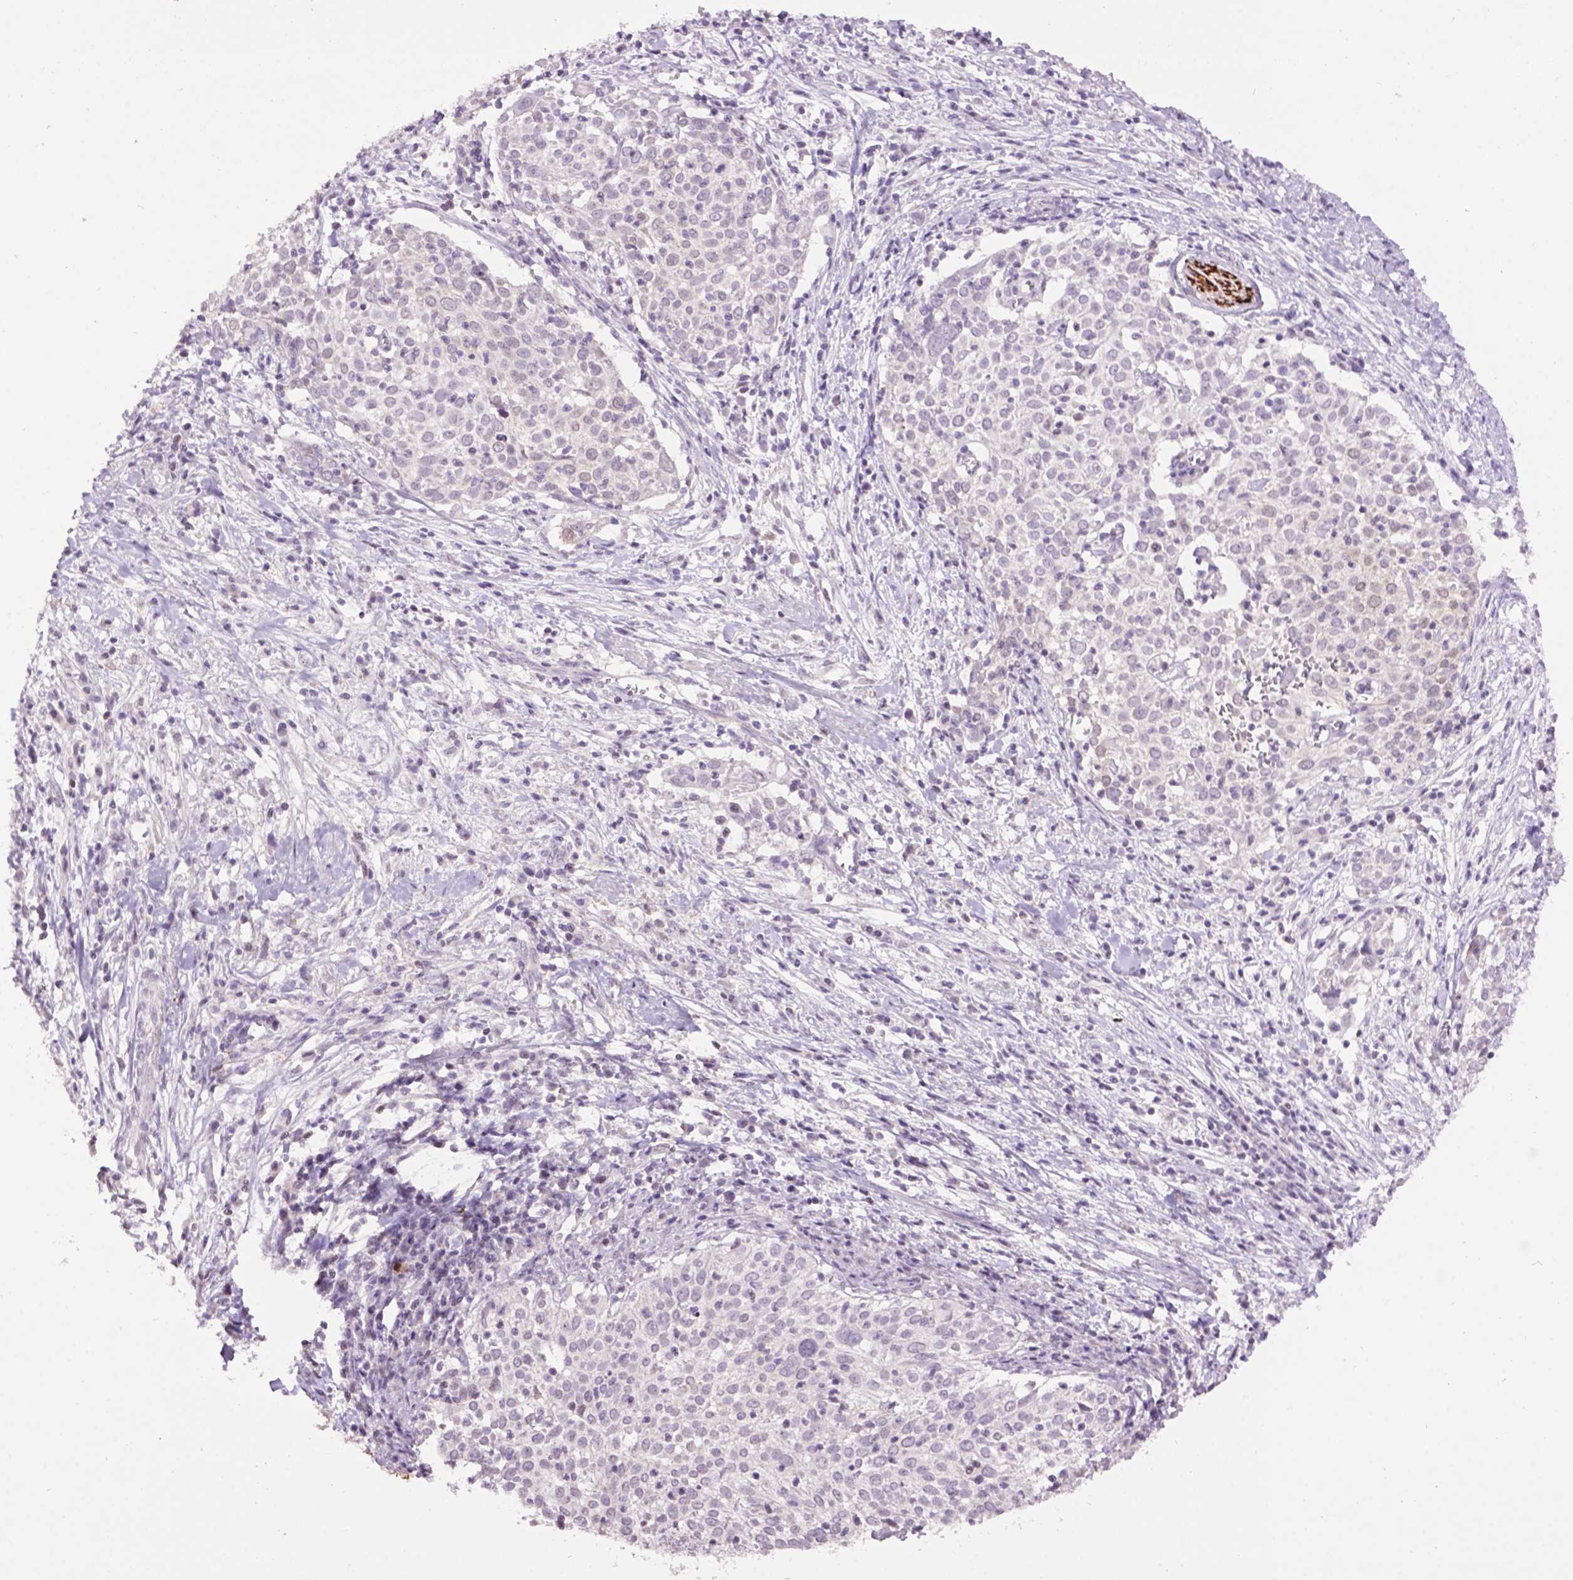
{"staining": {"intensity": "negative", "quantity": "none", "location": "none"}, "tissue": "cervical cancer", "cell_type": "Tumor cells", "image_type": "cancer", "snomed": [{"axis": "morphology", "description": "Squamous cell carcinoma, NOS"}, {"axis": "topography", "description": "Cervix"}], "caption": "Immunohistochemical staining of cervical squamous cell carcinoma exhibits no significant expression in tumor cells.", "gene": "TH", "patient": {"sex": "female", "age": 39}}